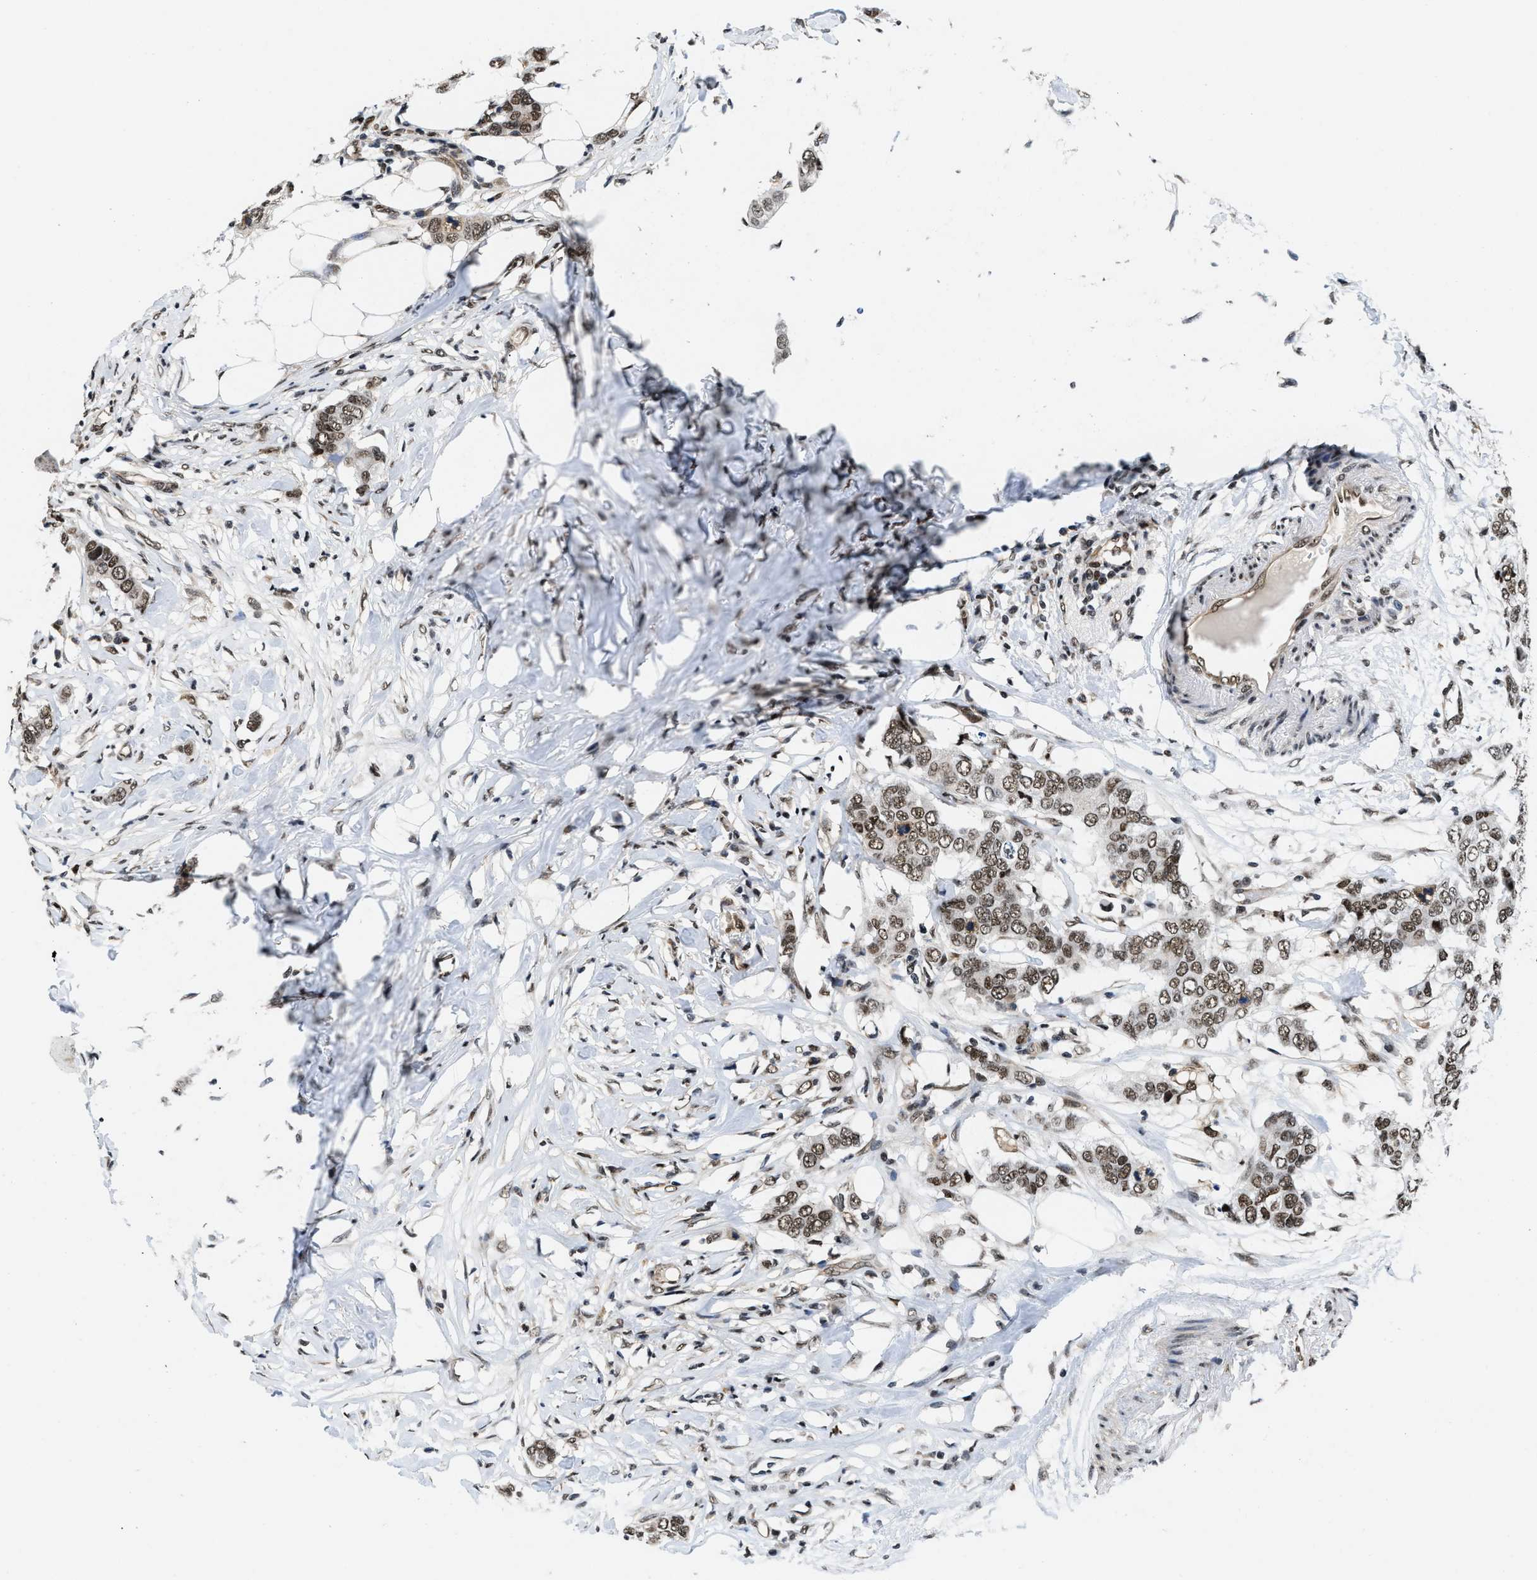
{"staining": {"intensity": "moderate", "quantity": ">75%", "location": "nuclear"}, "tissue": "breast cancer", "cell_type": "Tumor cells", "image_type": "cancer", "snomed": [{"axis": "morphology", "description": "Duct carcinoma"}, {"axis": "topography", "description": "Breast"}], "caption": "Immunohistochemical staining of breast cancer displays medium levels of moderate nuclear protein staining in about >75% of tumor cells.", "gene": "SAFB", "patient": {"sex": "female", "age": 50}}